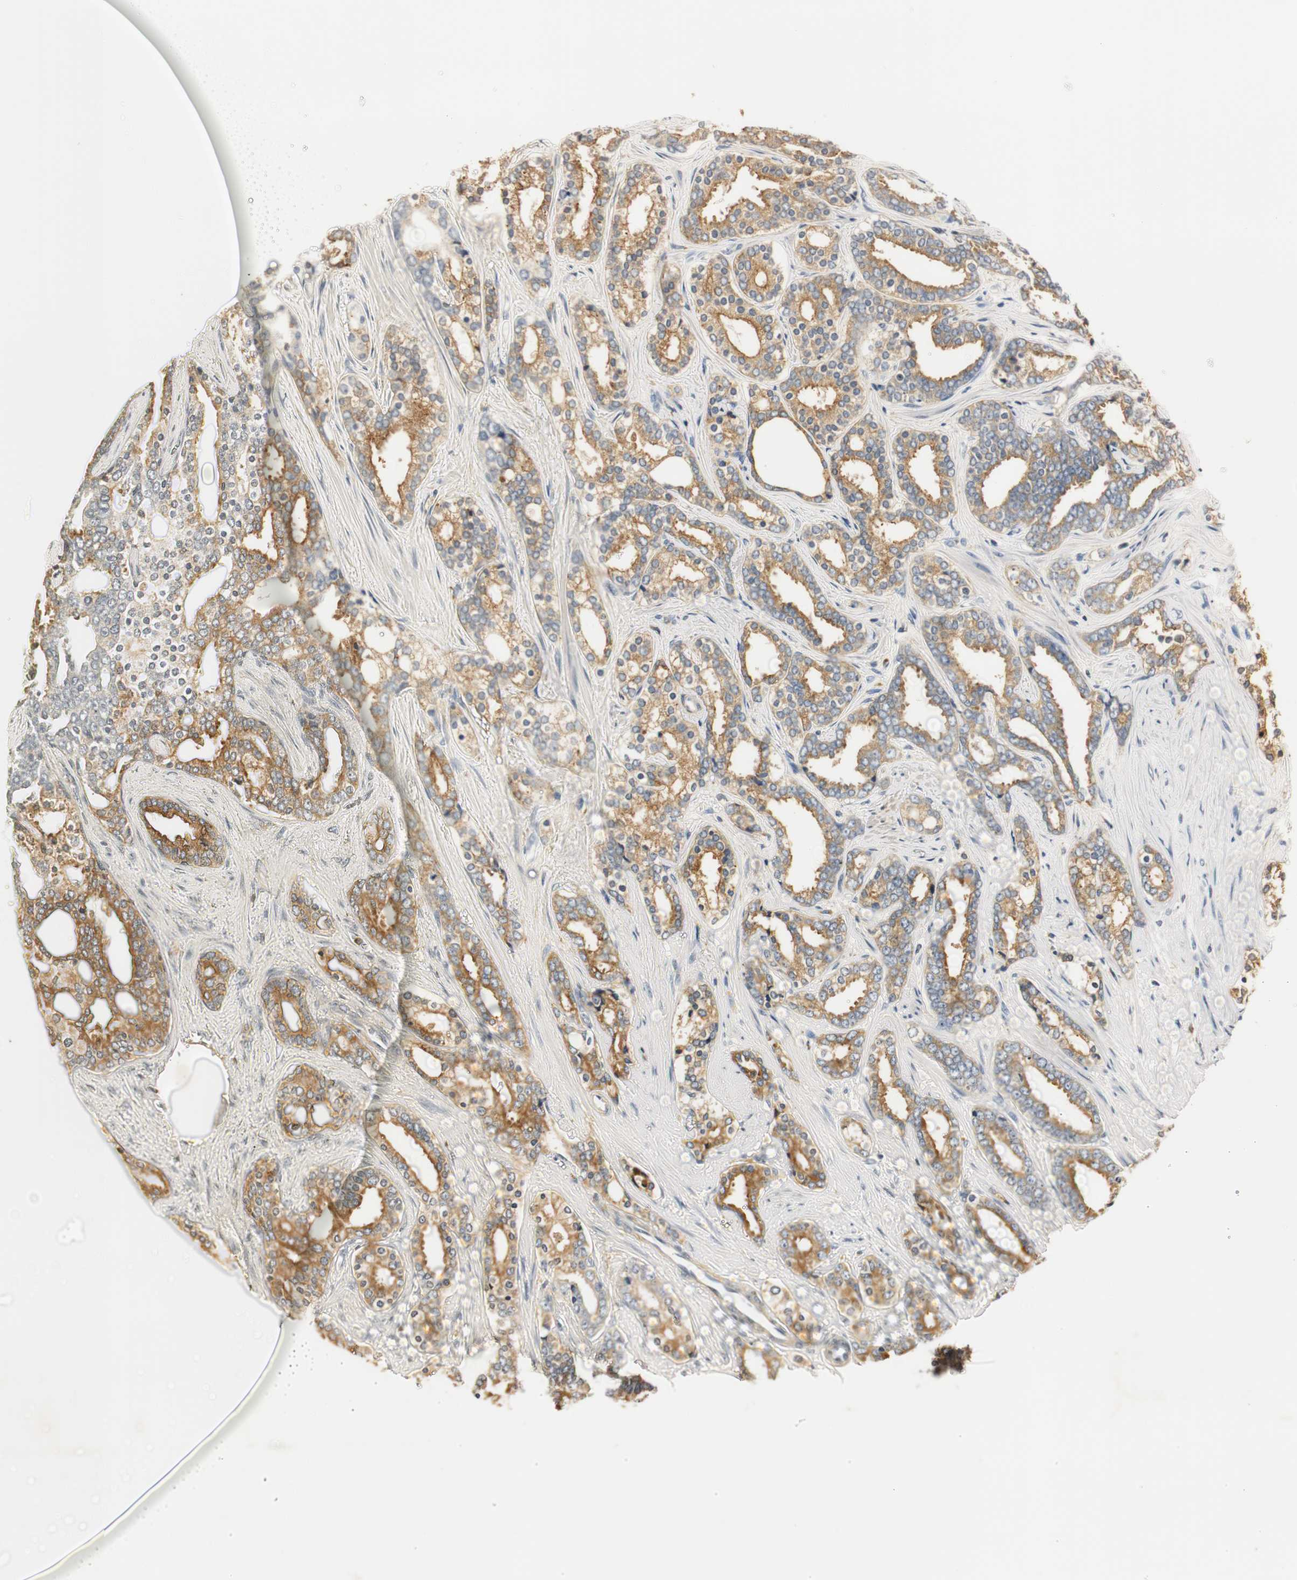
{"staining": {"intensity": "moderate", "quantity": ">75%", "location": "cytoplasmic/membranous"}, "tissue": "prostate cancer", "cell_type": "Tumor cells", "image_type": "cancer", "snomed": [{"axis": "morphology", "description": "Adenocarcinoma, High grade"}, {"axis": "topography", "description": "Prostate"}], "caption": "Approximately >75% of tumor cells in human prostate adenocarcinoma (high-grade) demonstrate moderate cytoplasmic/membranous protein positivity as visualized by brown immunohistochemical staining.", "gene": "VAMP8", "patient": {"sex": "male", "age": 67}}